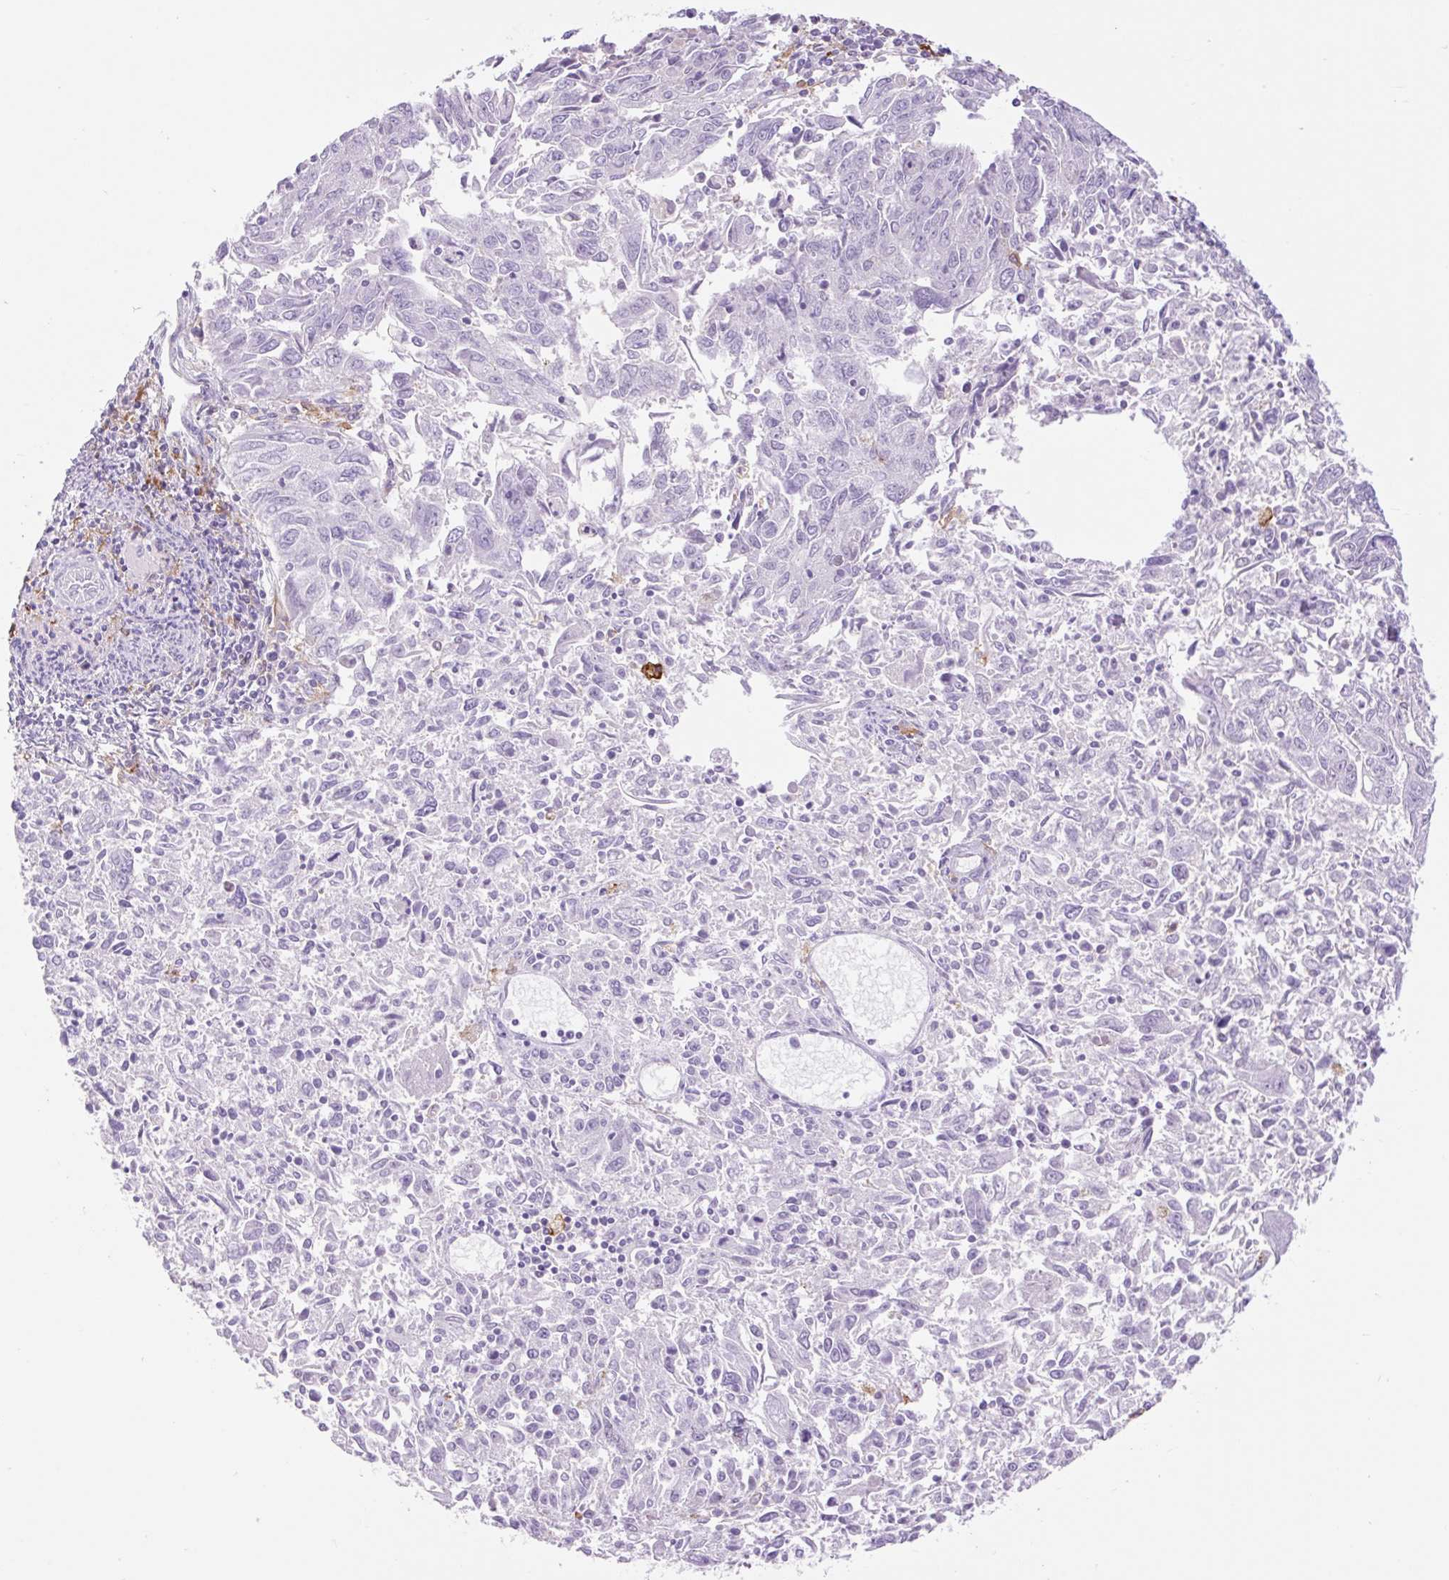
{"staining": {"intensity": "negative", "quantity": "none", "location": "none"}, "tissue": "endometrial cancer", "cell_type": "Tumor cells", "image_type": "cancer", "snomed": [{"axis": "morphology", "description": "Adenocarcinoma, NOS"}, {"axis": "topography", "description": "Endometrium"}], "caption": "High magnification brightfield microscopy of adenocarcinoma (endometrial) stained with DAB (brown) and counterstained with hematoxylin (blue): tumor cells show no significant positivity.", "gene": "SIGLEC1", "patient": {"sex": "female", "age": 42}}